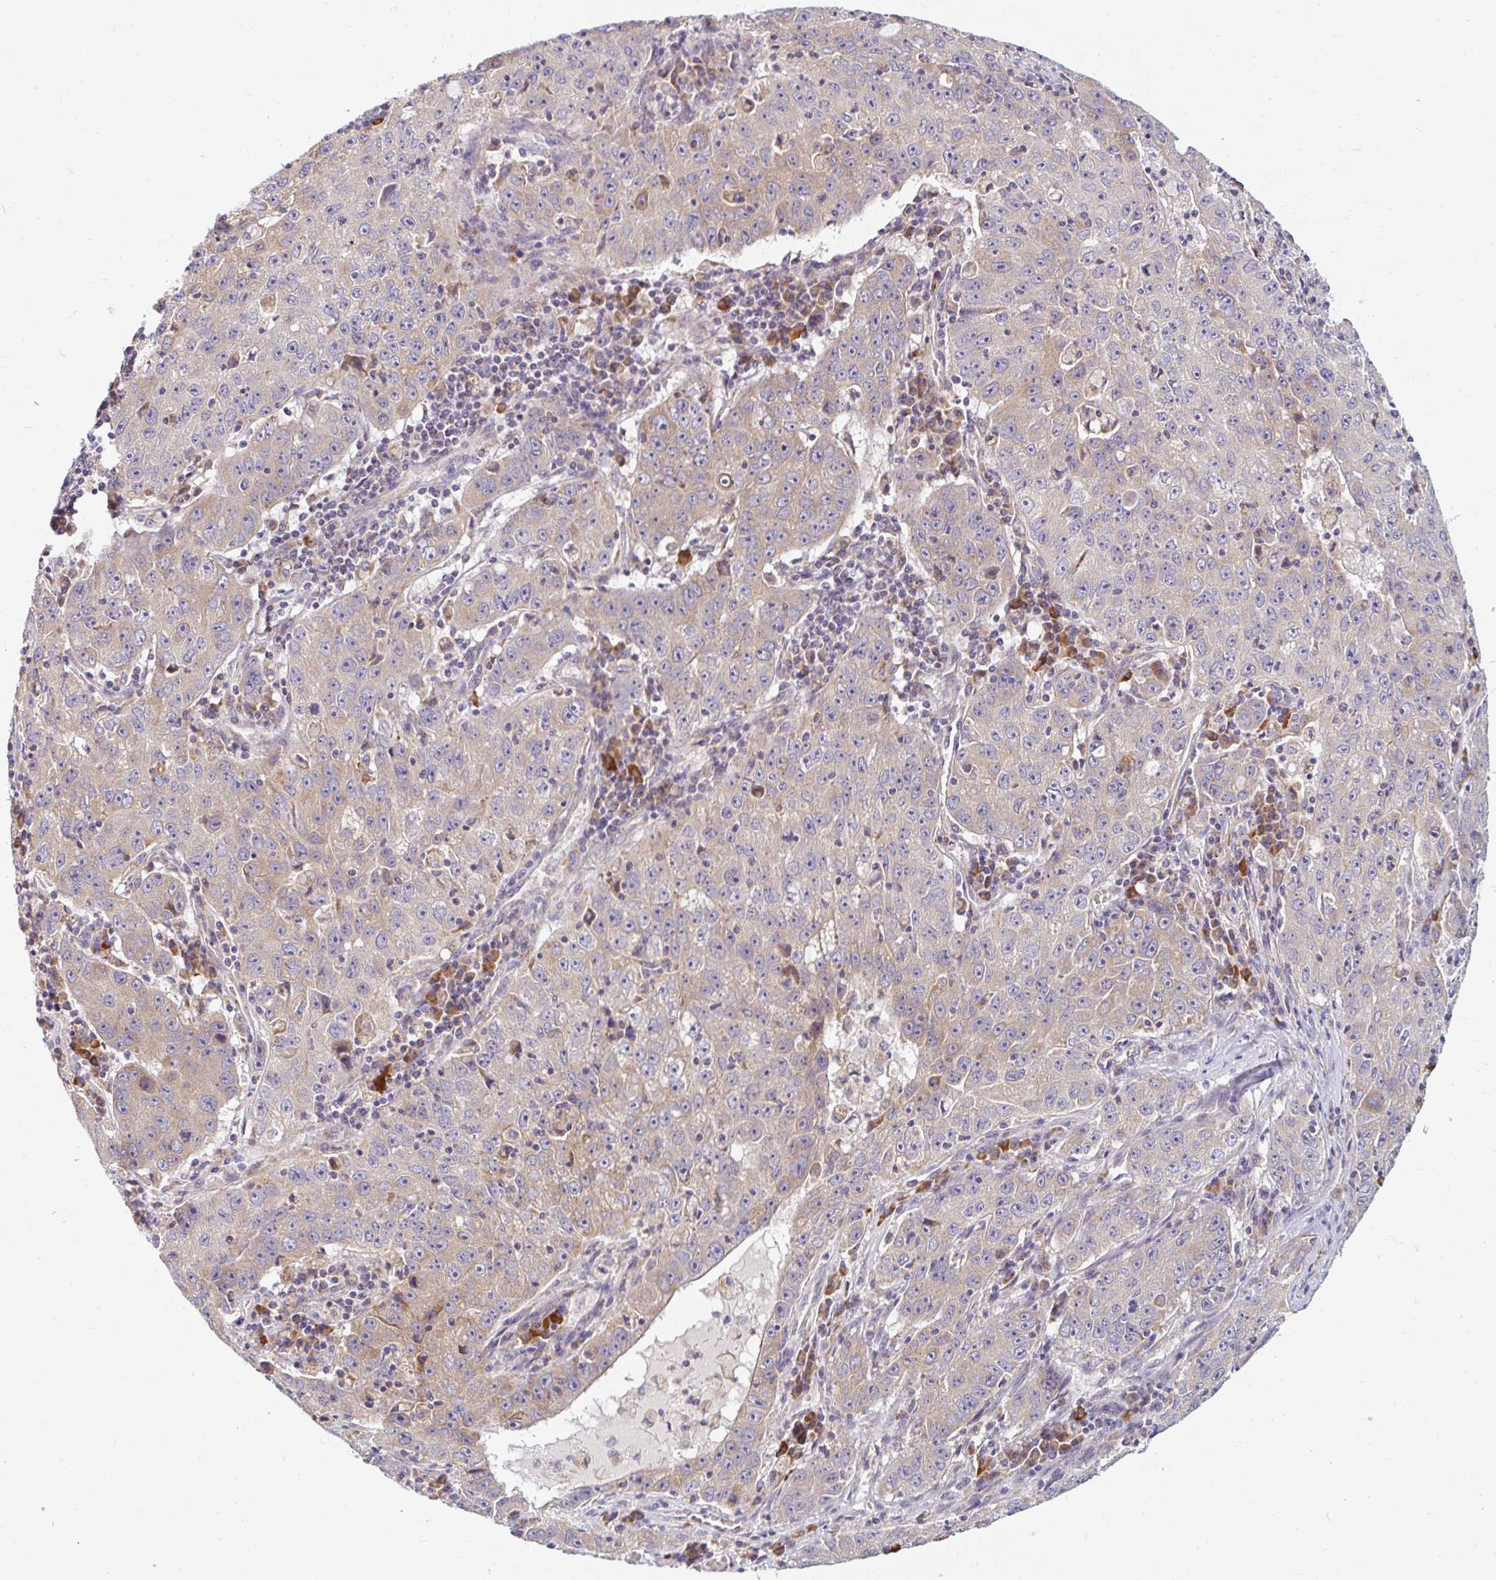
{"staining": {"intensity": "weak", "quantity": "25%-75%", "location": "cytoplasmic/membranous"}, "tissue": "lung cancer", "cell_type": "Tumor cells", "image_type": "cancer", "snomed": [{"axis": "morphology", "description": "Normal morphology"}, {"axis": "morphology", "description": "Adenocarcinoma, NOS"}, {"axis": "topography", "description": "Lymph node"}, {"axis": "topography", "description": "Lung"}], "caption": "Immunohistochemistry of adenocarcinoma (lung) demonstrates low levels of weak cytoplasmic/membranous expression in about 25%-75% of tumor cells.", "gene": "SKP2", "patient": {"sex": "female", "age": 57}}